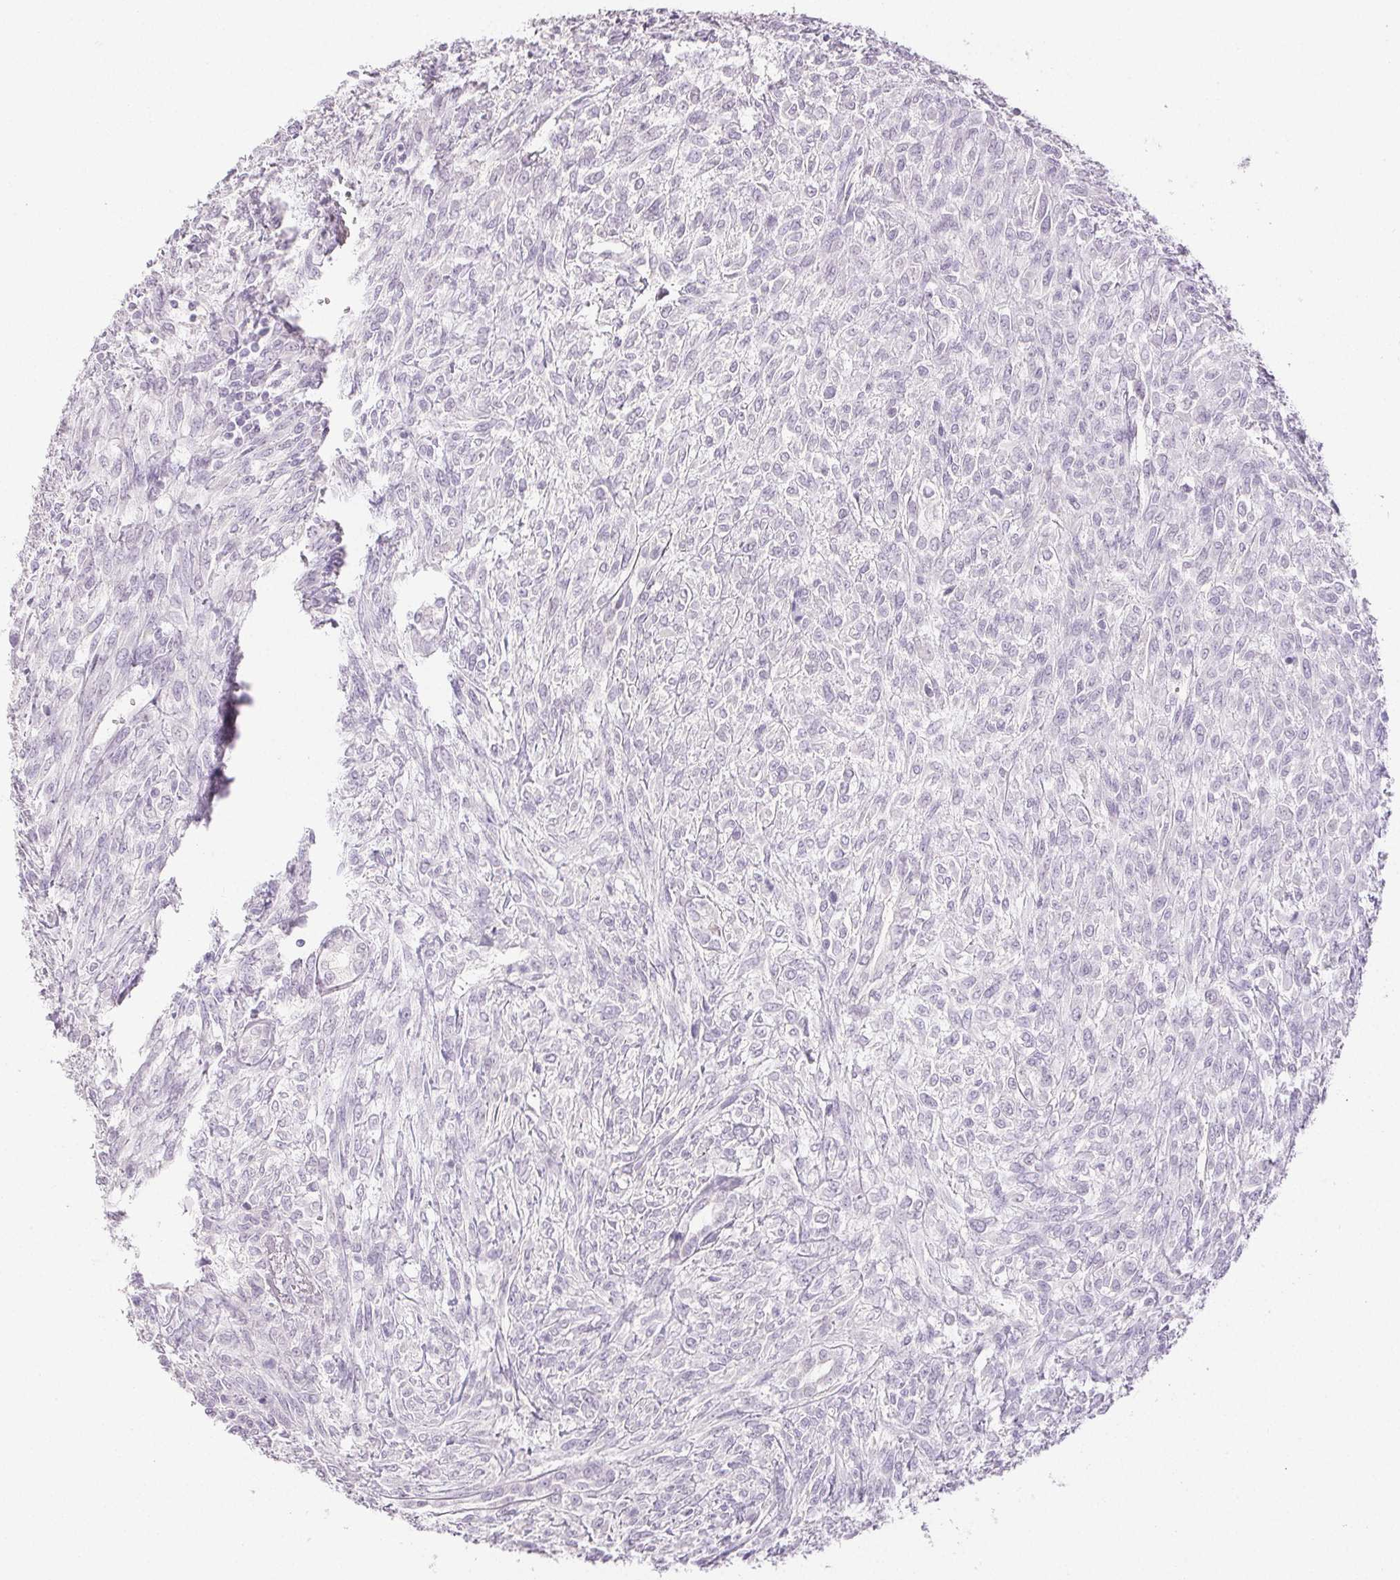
{"staining": {"intensity": "negative", "quantity": "none", "location": "none"}, "tissue": "renal cancer", "cell_type": "Tumor cells", "image_type": "cancer", "snomed": [{"axis": "morphology", "description": "Adenocarcinoma, NOS"}, {"axis": "topography", "description": "Kidney"}], "caption": "Immunohistochemical staining of human renal cancer demonstrates no significant expression in tumor cells. (DAB (3,3'-diaminobenzidine) immunohistochemistry, high magnification).", "gene": "PI3", "patient": {"sex": "male", "age": 58}}